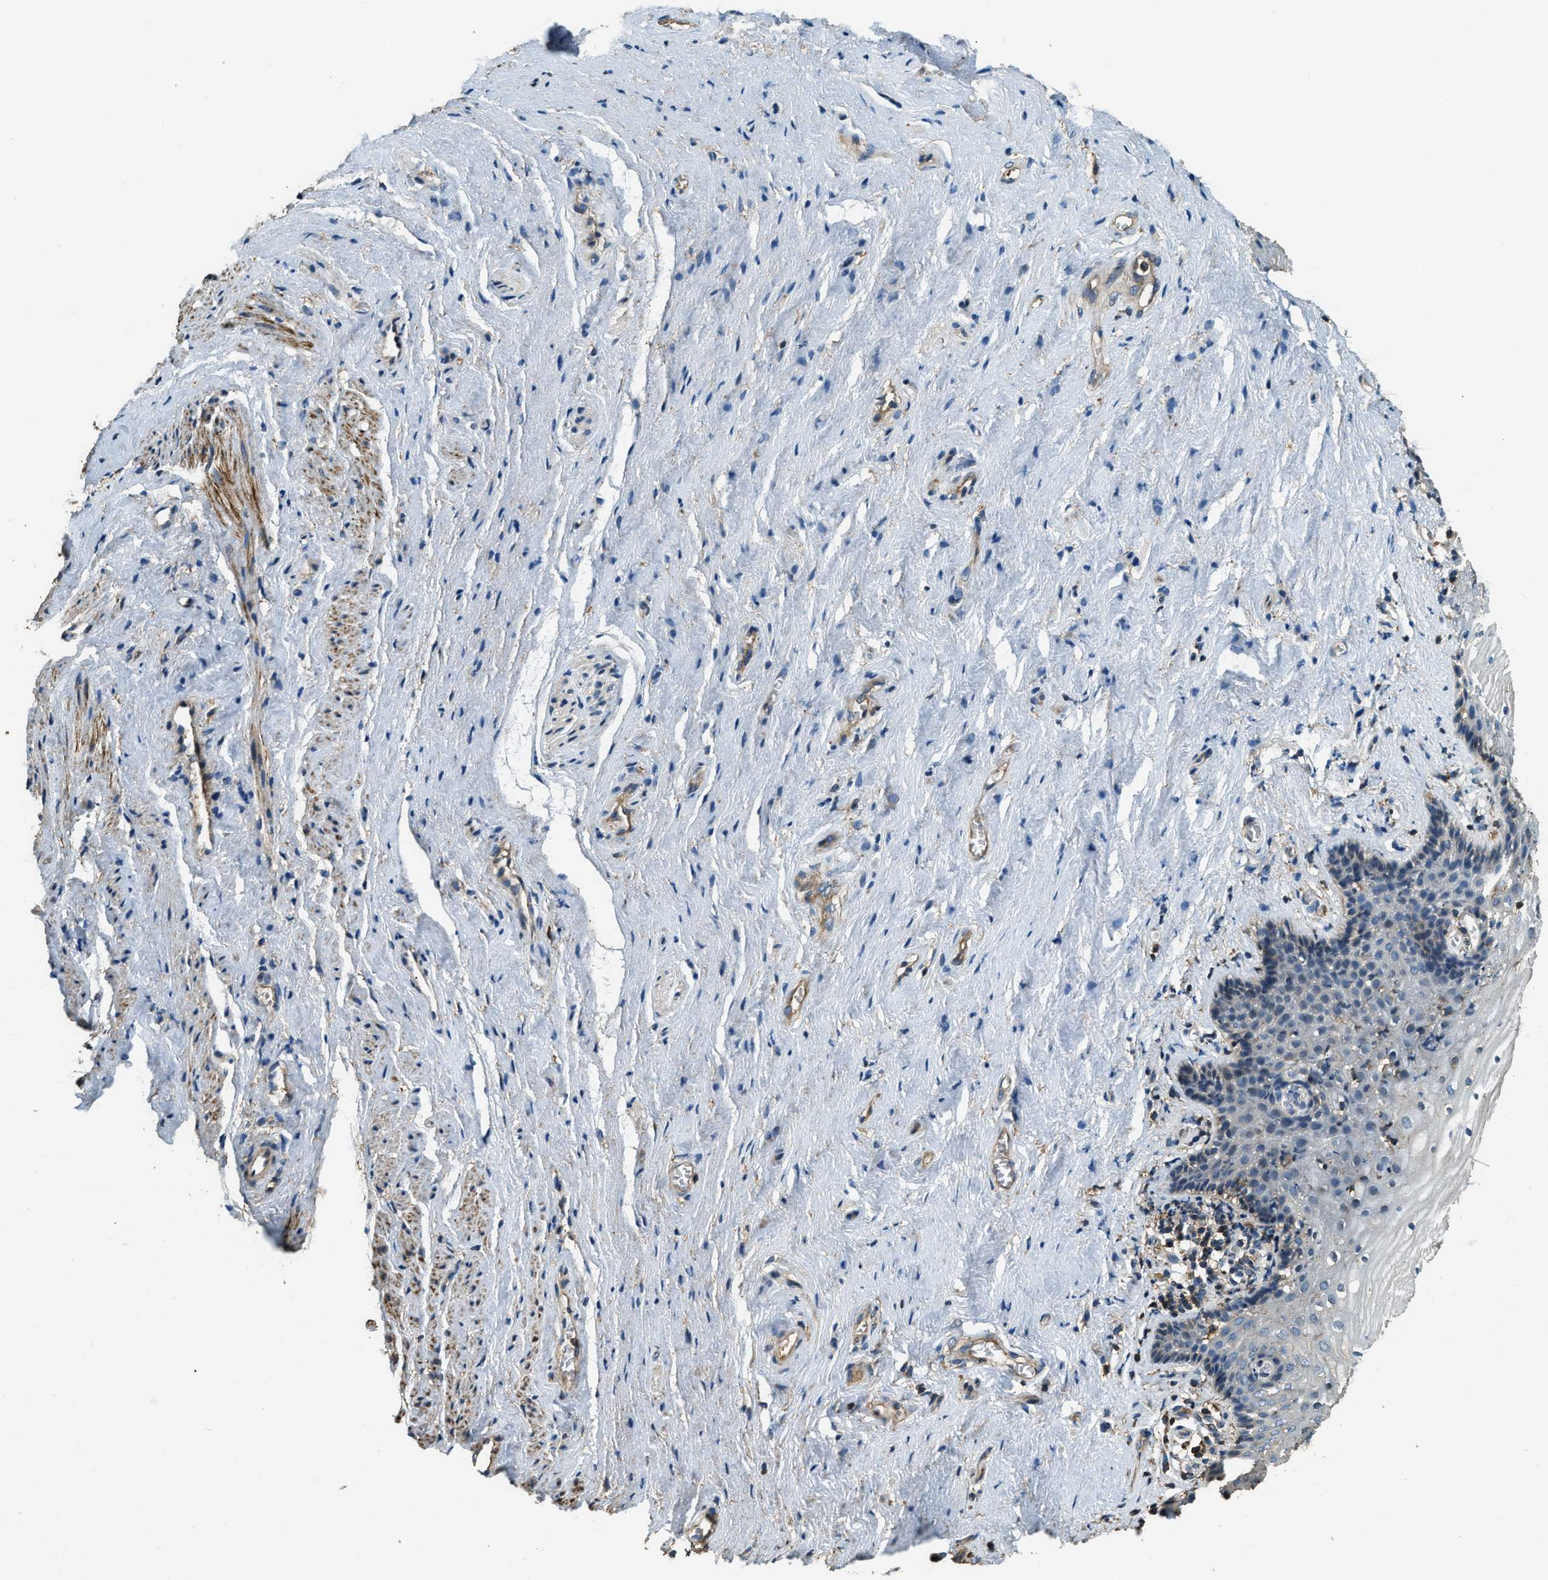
{"staining": {"intensity": "negative", "quantity": "none", "location": "none"}, "tissue": "vagina", "cell_type": "Squamous epithelial cells", "image_type": "normal", "snomed": [{"axis": "morphology", "description": "Normal tissue, NOS"}, {"axis": "topography", "description": "Vagina"}], "caption": "Squamous epithelial cells are negative for protein expression in unremarkable human vagina. The staining was performed using DAB (3,3'-diaminobenzidine) to visualize the protein expression in brown, while the nuclei were stained in blue with hematoxylin (Magnification: 20x).", "gene": "ERGIC1", "patient": {"sex": "female", "age": 44}}